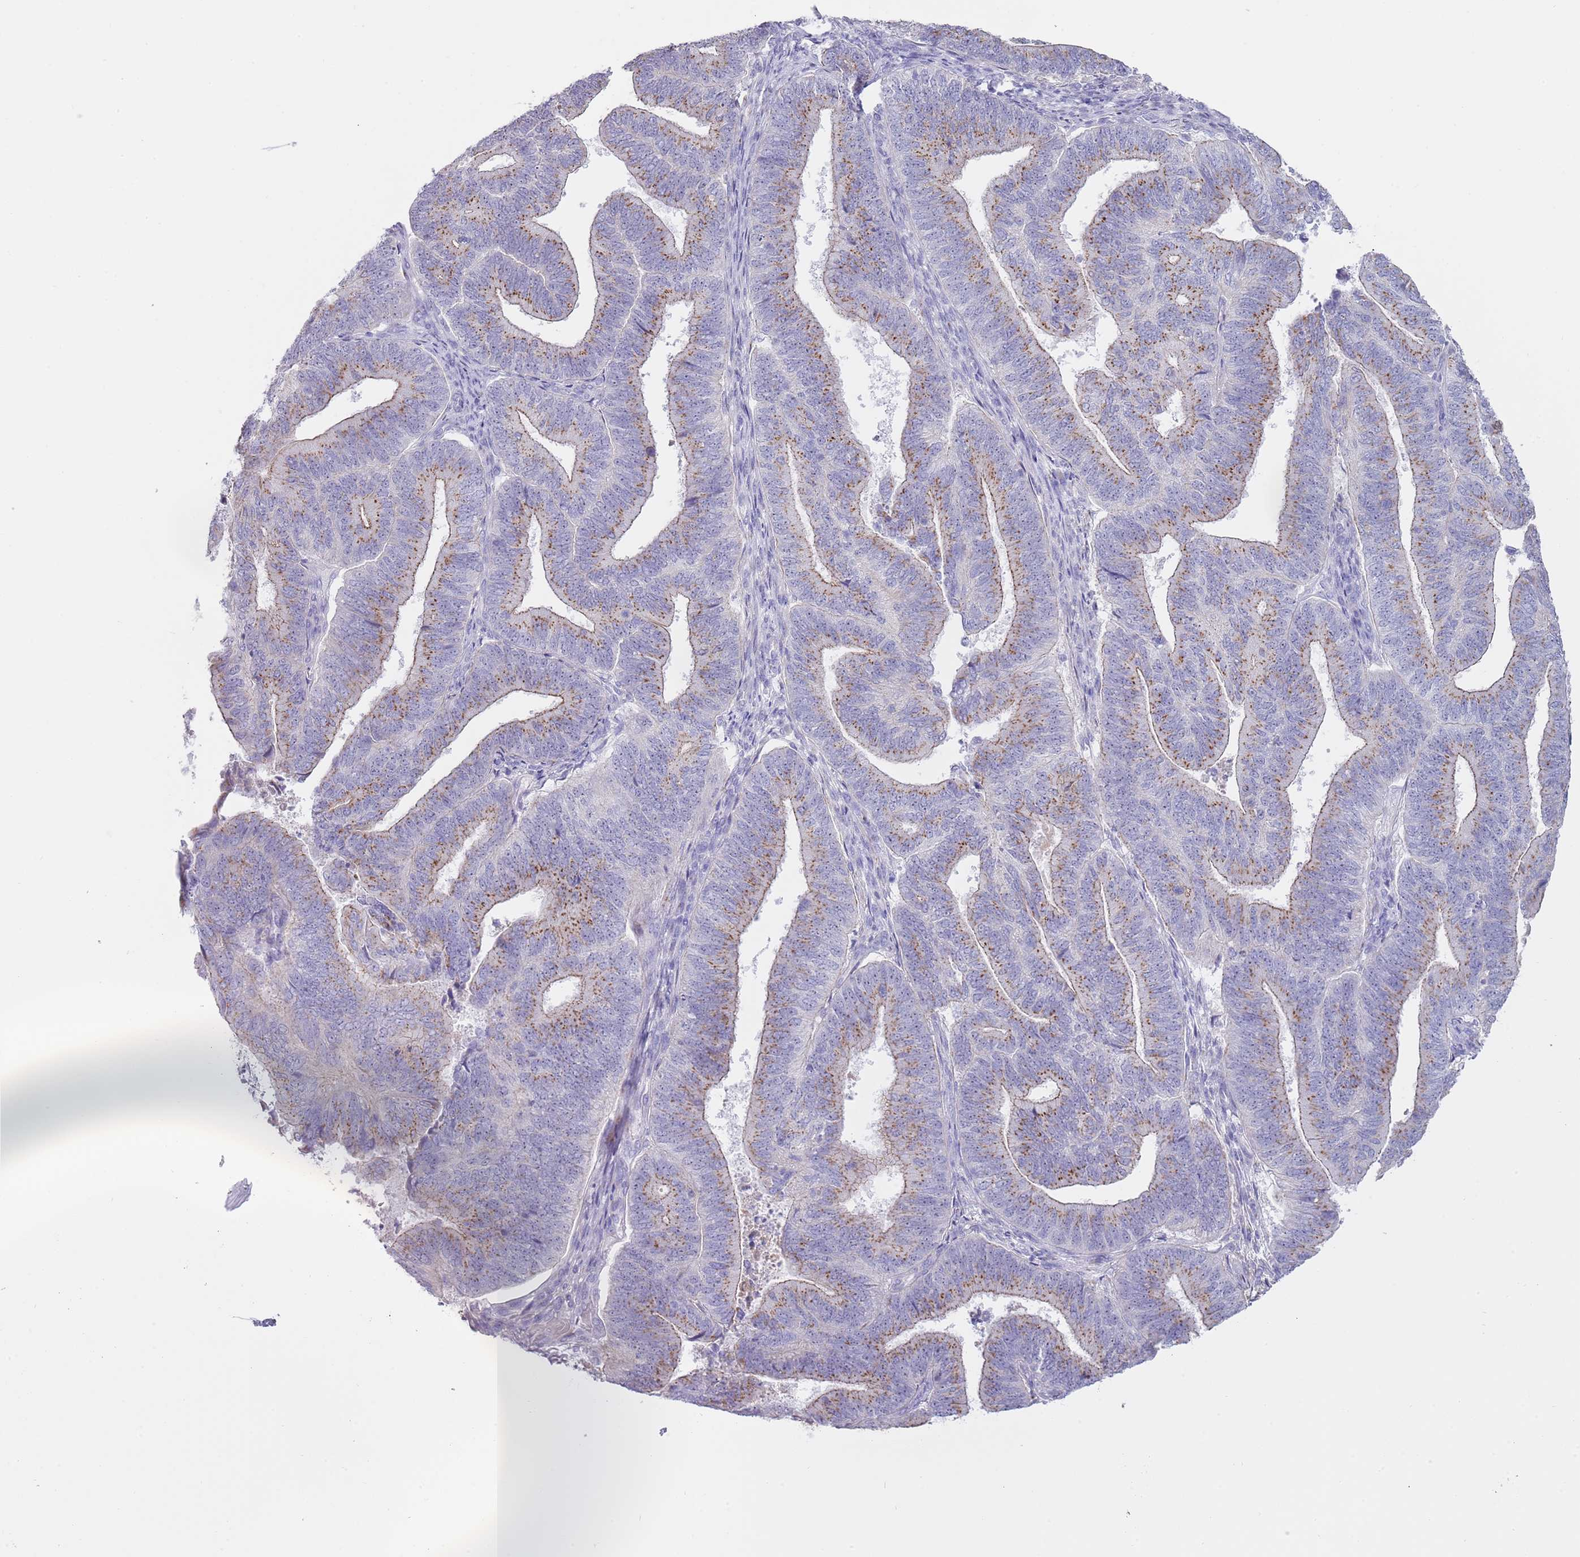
{"staining": {"intensity": "moderate", "quantity": "25%-75%", "location": "cytoplasmic/membranous"}, "tissue": "endometrial cancer", "cell_type": "Tumor cells", "image_type": "cancer", "snomed": [{"axis": "morphology", "description": "Adenocarcinoma, NOS"}, {"axis": "topography", "description": "Endometrium"}], "caption": "Approximately 25%-75% of tumor cells in human endometrial cancer reveal moderate cytoplasmic/membranous protein expression as visualized by brown immunohistochemical staining.", "gene": "NBPF6", "patient": {"sex": "female", "age": 70}}